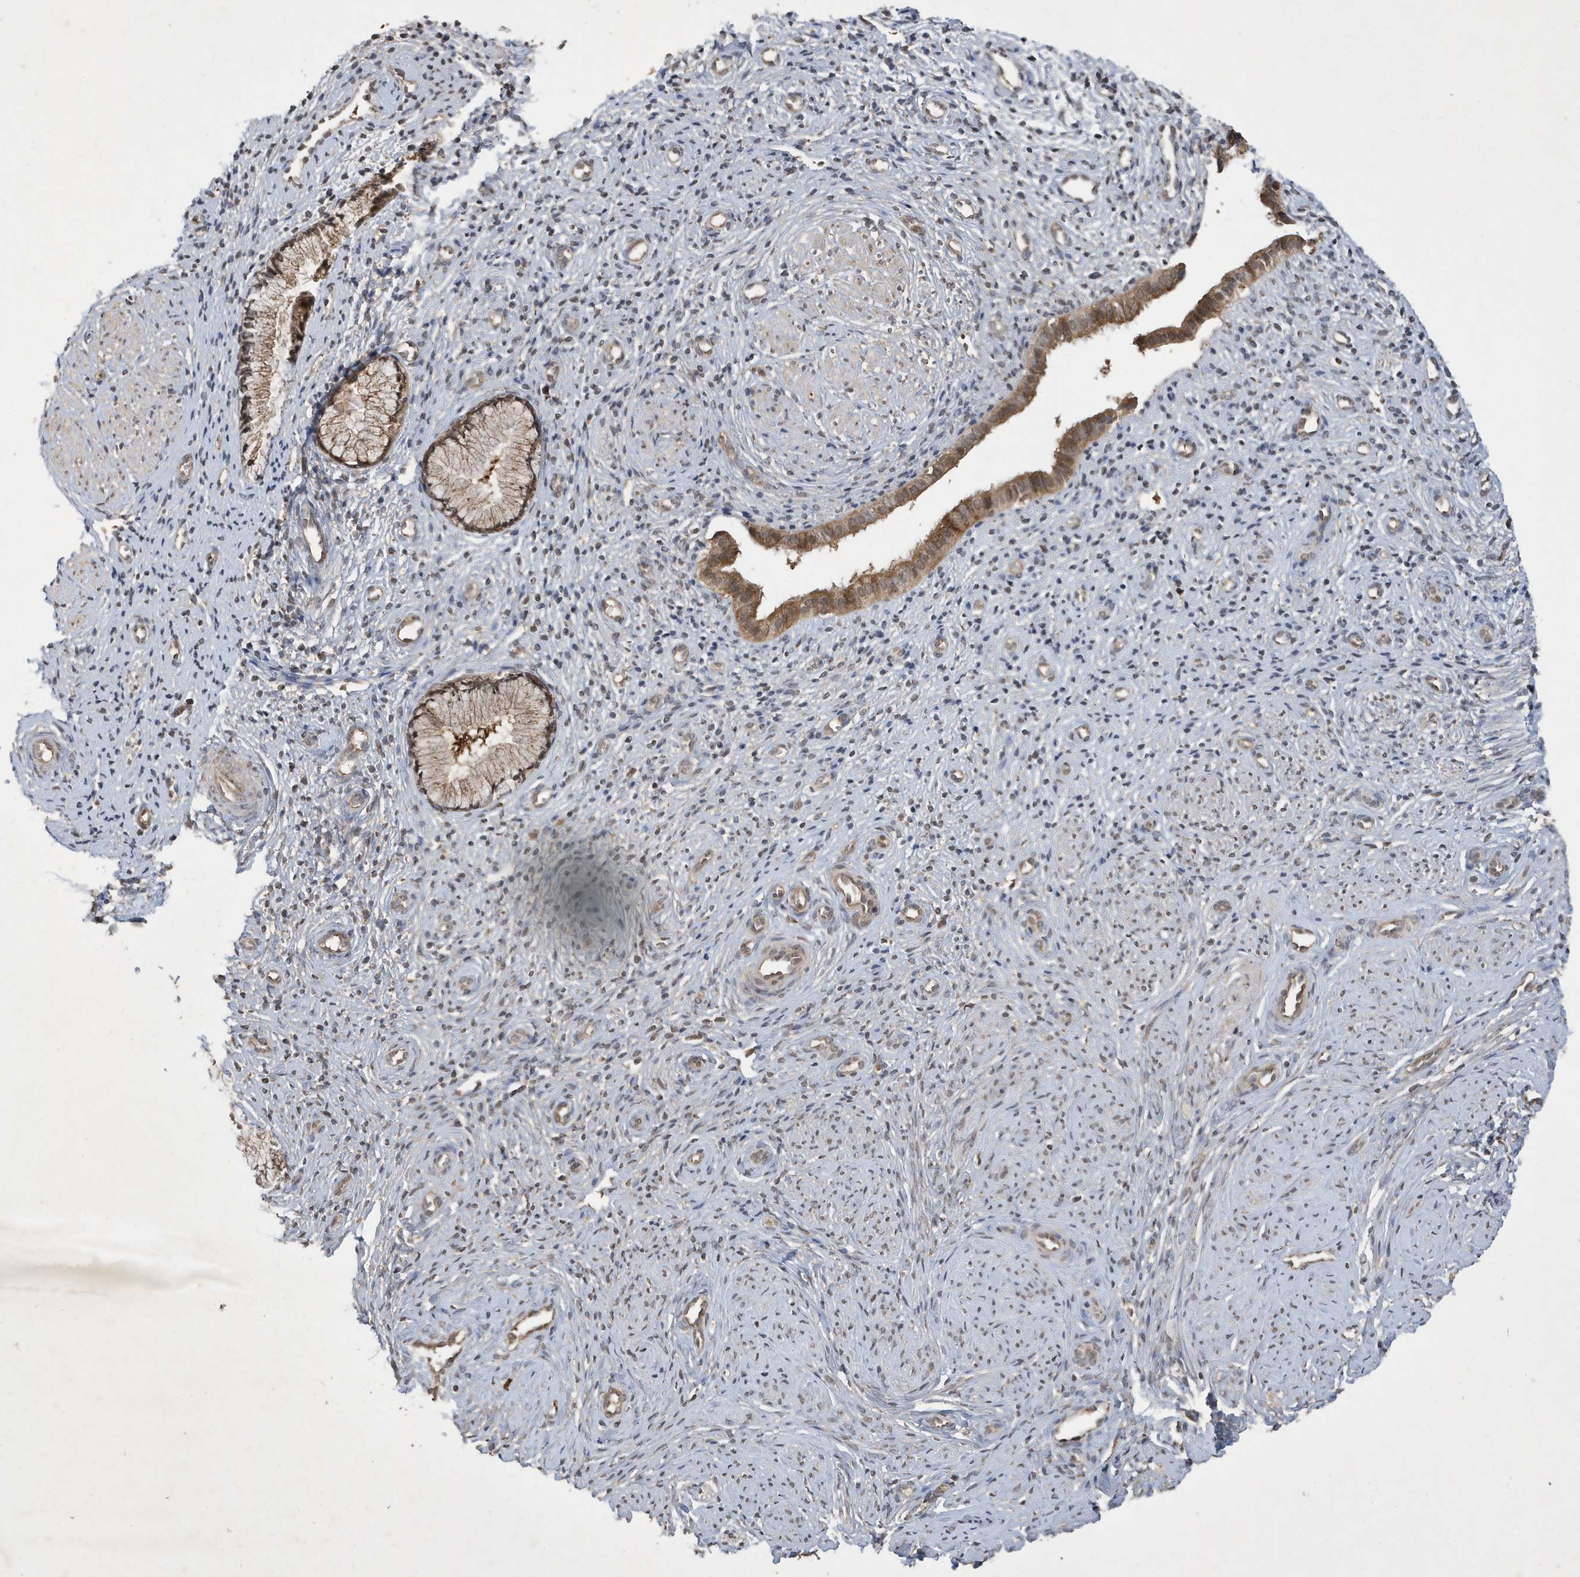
{"staining": {"intensity": "moderate", "quantity": ">75%", "location": "cytoplasmic/membranous"}, "tissue": "cervix", "cell_type": "Glandular cells", "image_type": "normal", "snomed": [{"axis": "morphology", "description": "Normal tissue, NOS"}, {"axis": "topography", "description": "Cervix"}], "caption": "The micrograph displays a brown stain indicating the presence of a protein in the cytoplasmic/membranous of glandular cells in cervix. Nuclei are stained in blue.", "gene": "STX10", "patient": {"sex": "female", "age": 27}}